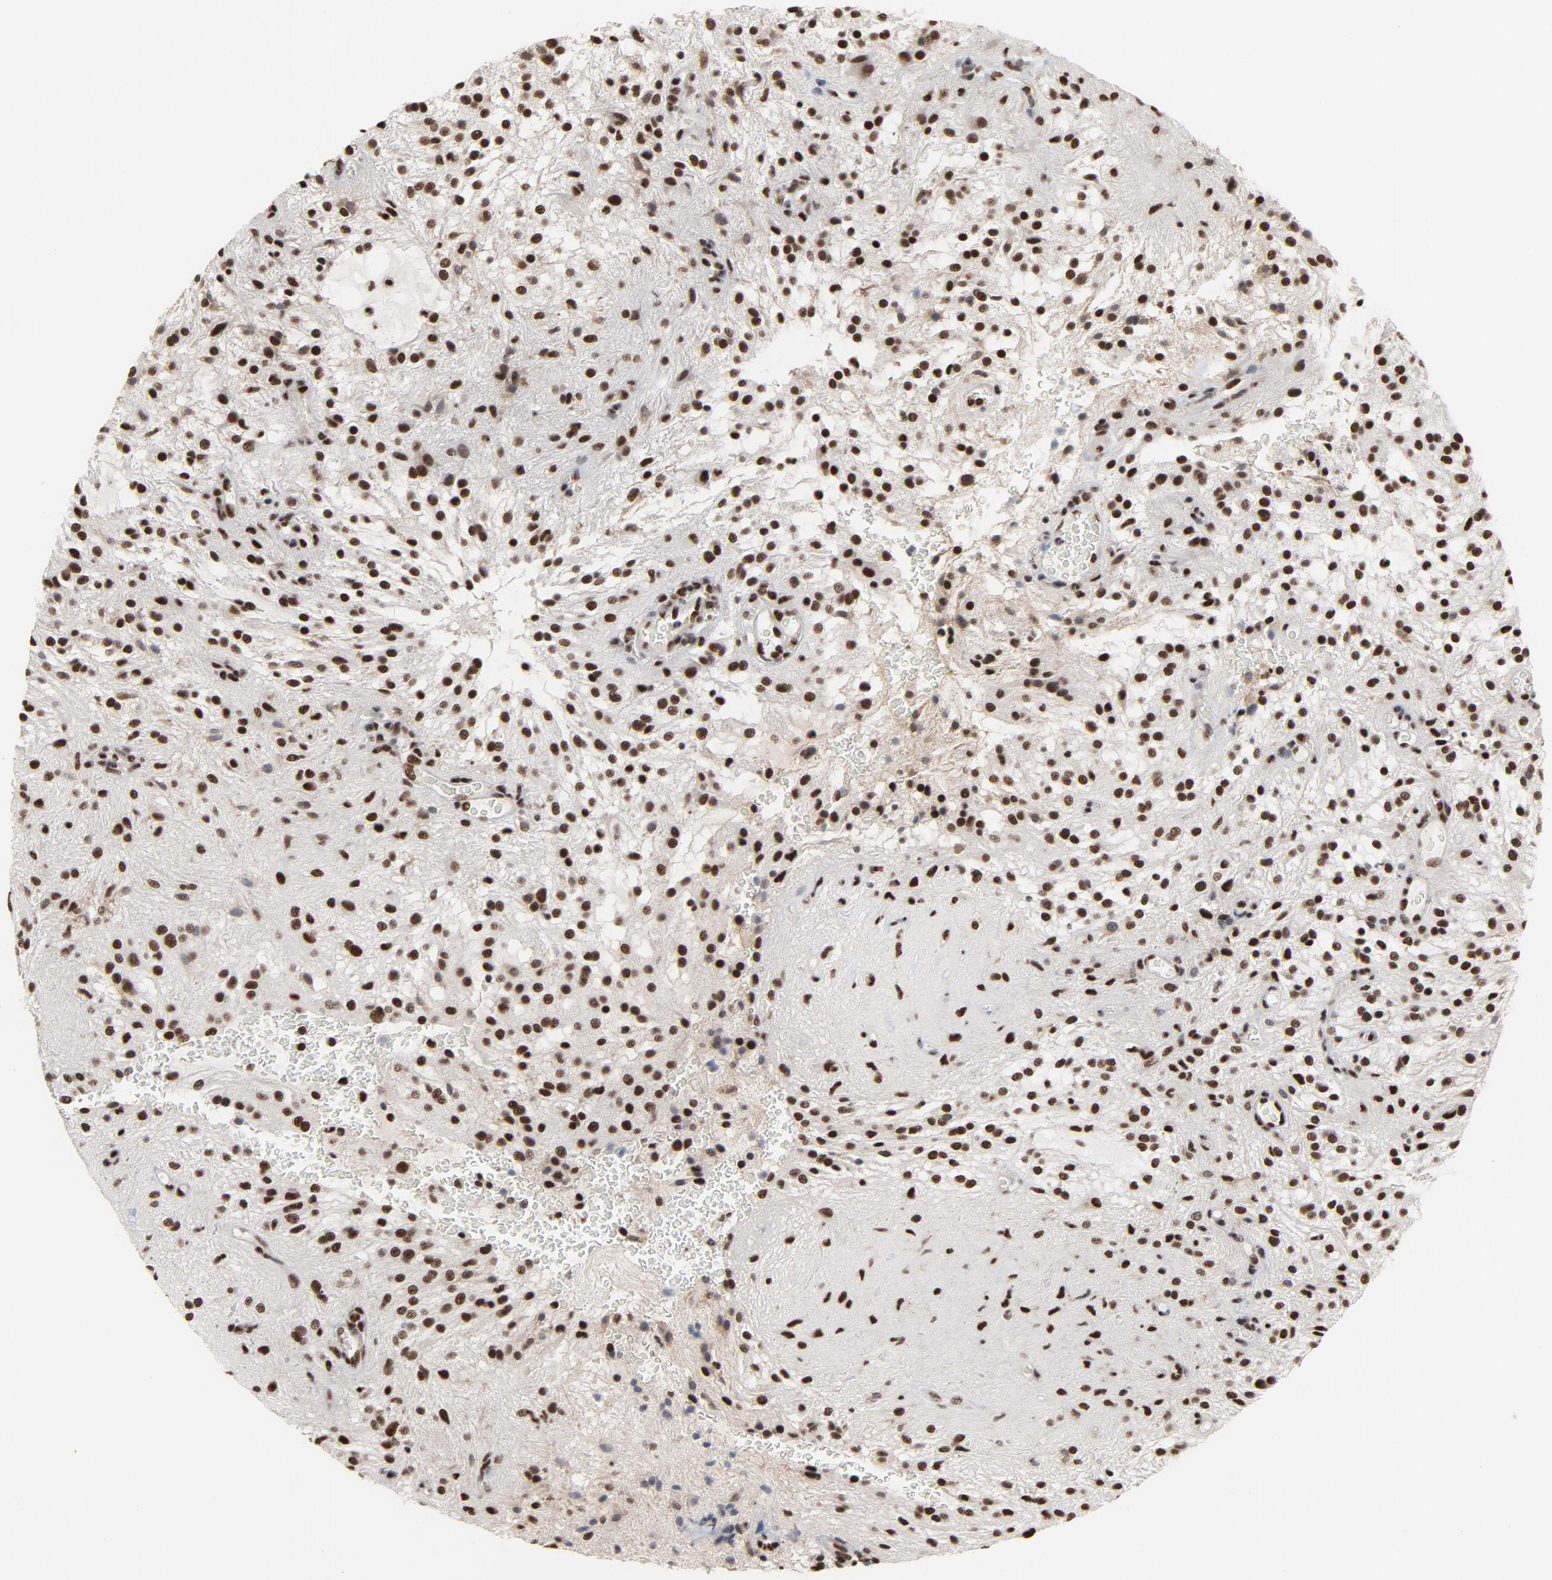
{"staining": {"intensity": "strong", "quantity": ">75%", "location": "nuclear"}, "tissue": "glioma", "cell_type": "Tumor cells", "image_type": "cancer", "snomed": [{"axis": "morphology", "description": "Glioma, malignant, NOS"}, {"axis": "topography", "description": "Cerebellum"}], "caption": "The image exhibits a brown stain indicating the presence of a protein in the nuclear of tumor cells in malignant glioma.", "gene": "MRE11", "patient": {"sex": "female", "age": 10}}